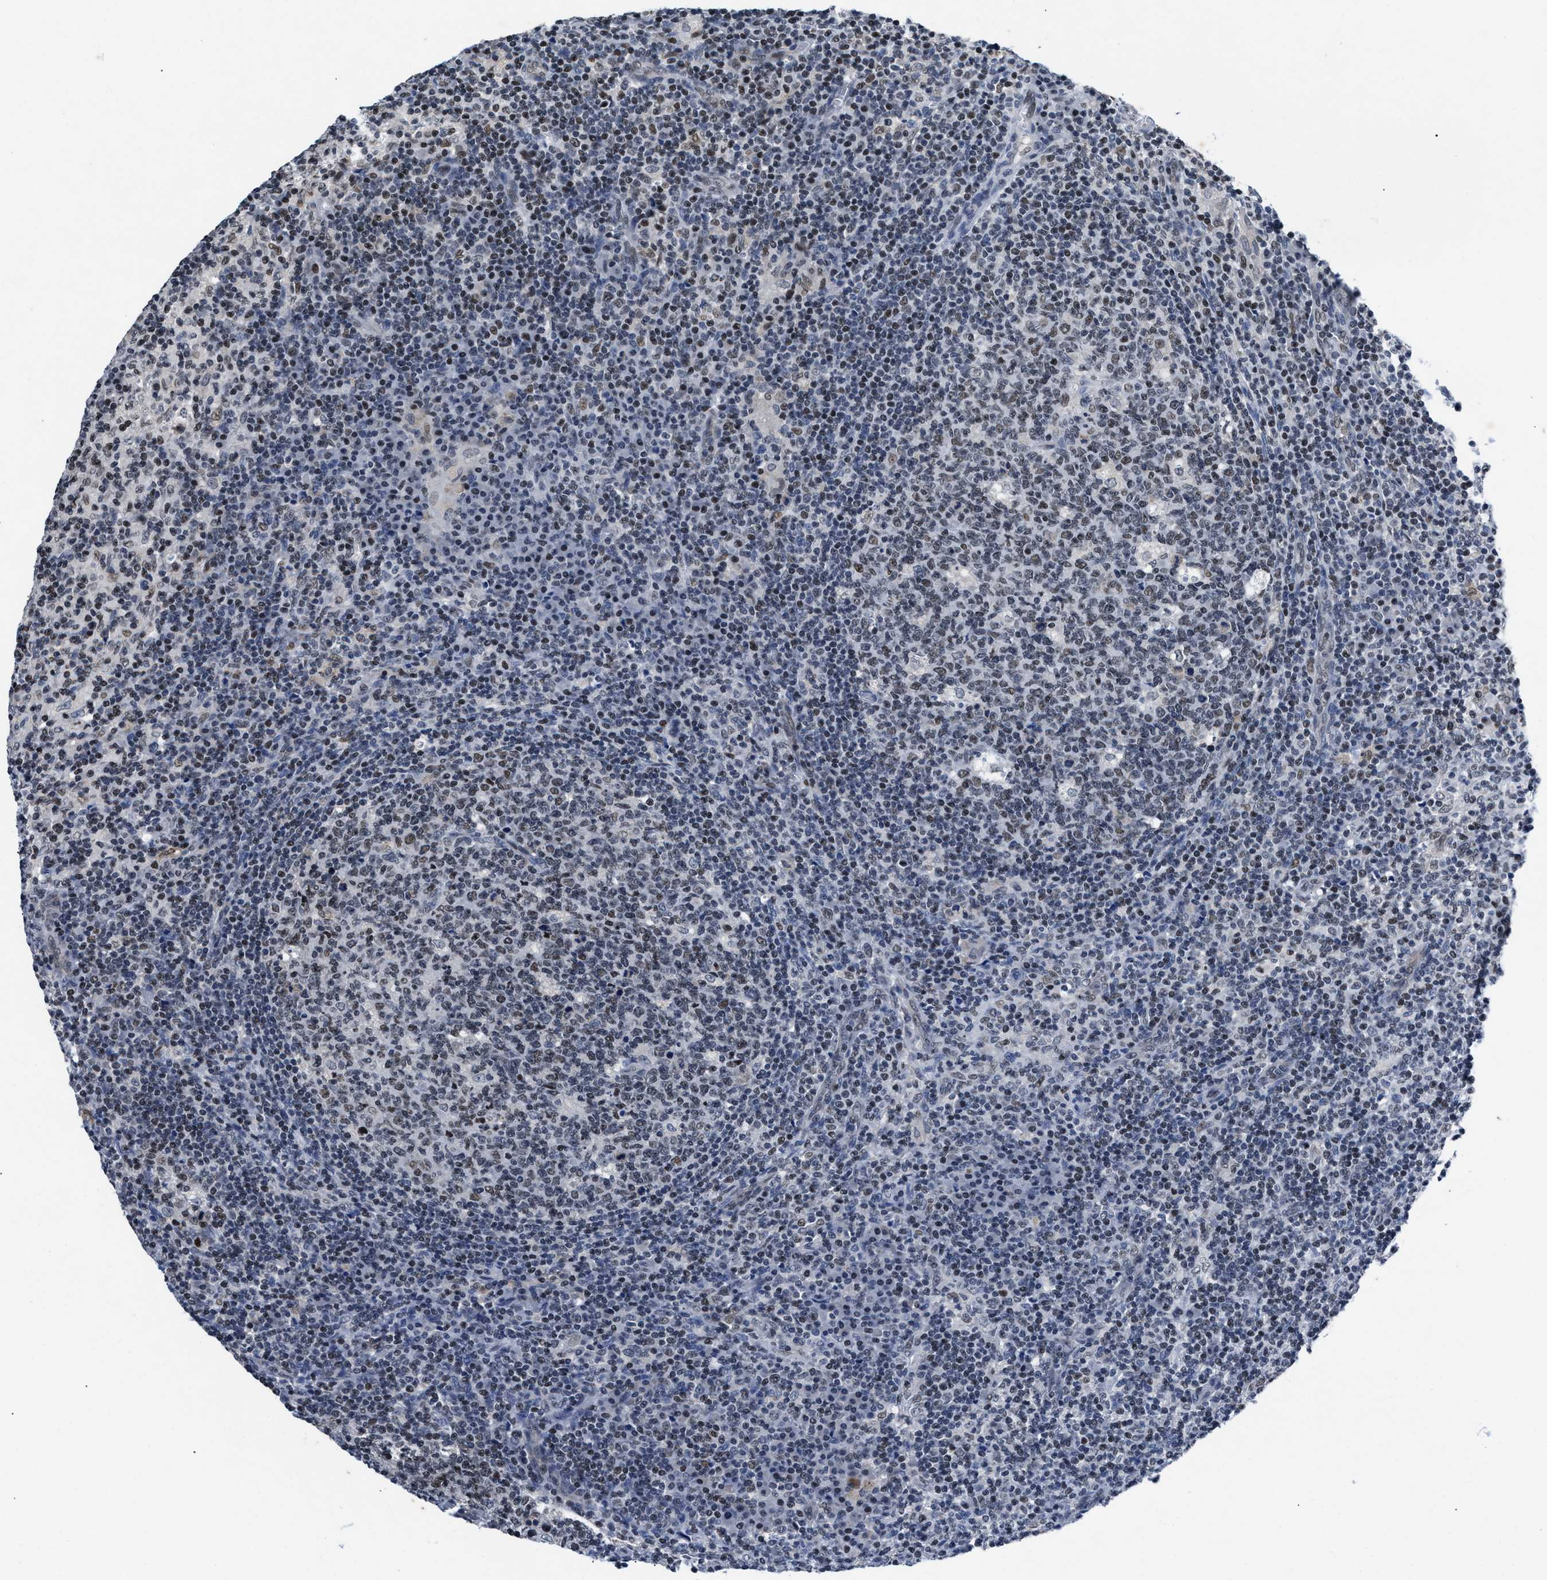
{"staining": {"intensity": "moderate", "quantity": "<25%", "location": "nuclear"}, "tissue": "lymph node", "cell_type": "Germinal center cells", "image_type": "normal", "snomed": [{"axis": "morphology", "description": "Normal tissue, NOS"}, {"axis": "morphology", "description": "Inflammation, NOS"}, {"axis": "topography", "description": "Lymph node"}], "caption": "Brown immunohistochemical staining in normal human lymph node demonstrates moderate nuclear staining in about <25% of germinal center cells. The protein of interest is shown in brown color, while the nuclei are stained blue.", "gene": "WDR81", "patient": {"sex": "male", "age": 55}}